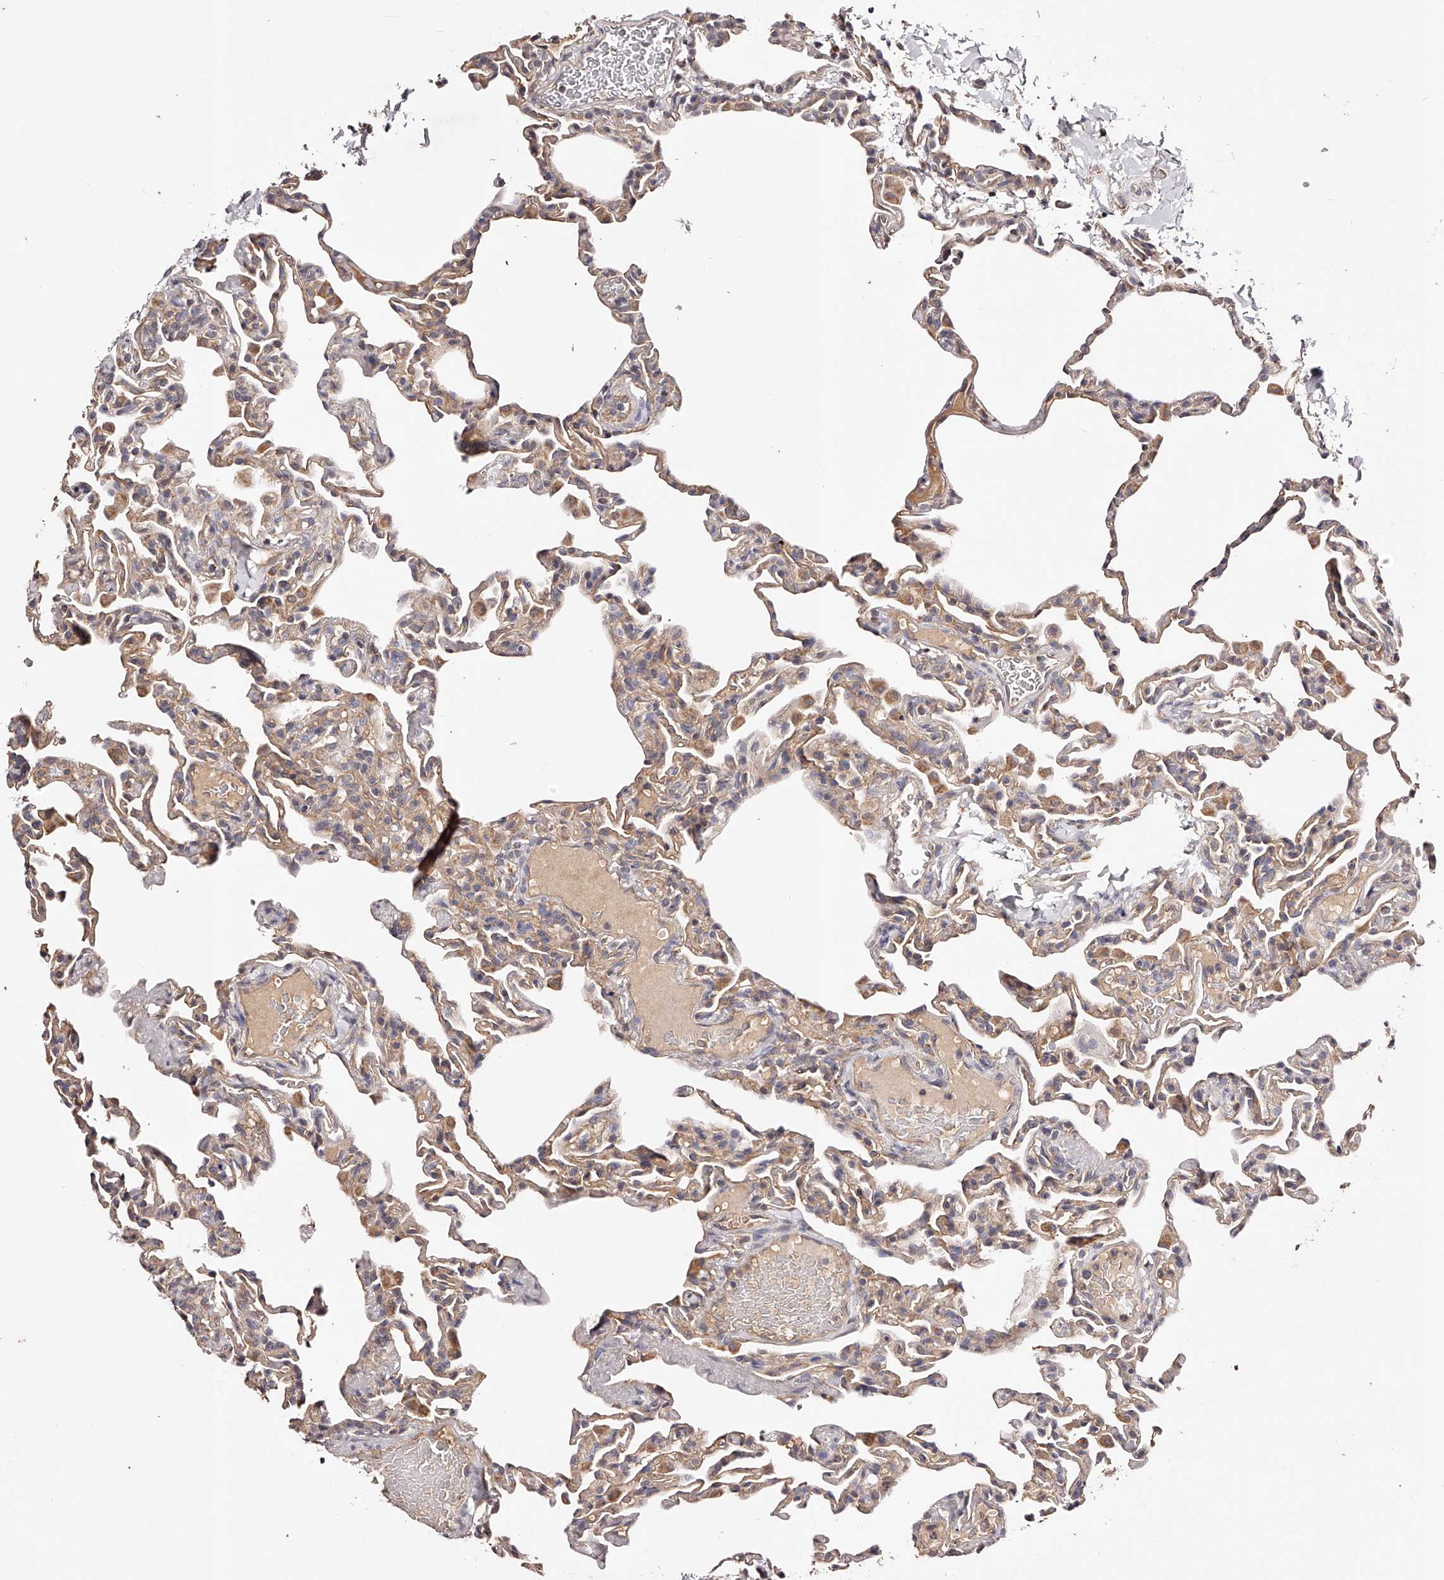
{"staining": {"intensity": "weak", "quantity": ">75%", "location": "cytoplasmic/membranous"}, "tissue": "lung", "cell_type": "Alveolar cells", "image_type": "normal", "snomed": [{"axis": "morphology", "description": "Normal tissue, NOS"}, {"axis": "topography", "description": "Lung"}], "caption": "The photomicrograph shows staining of normal lung, revealing weak cytoplasmic/membranous protein staining (brown color) within alveolar cells.", "gene": "USP21", "patient": {"sex": "male", "age": 20}}